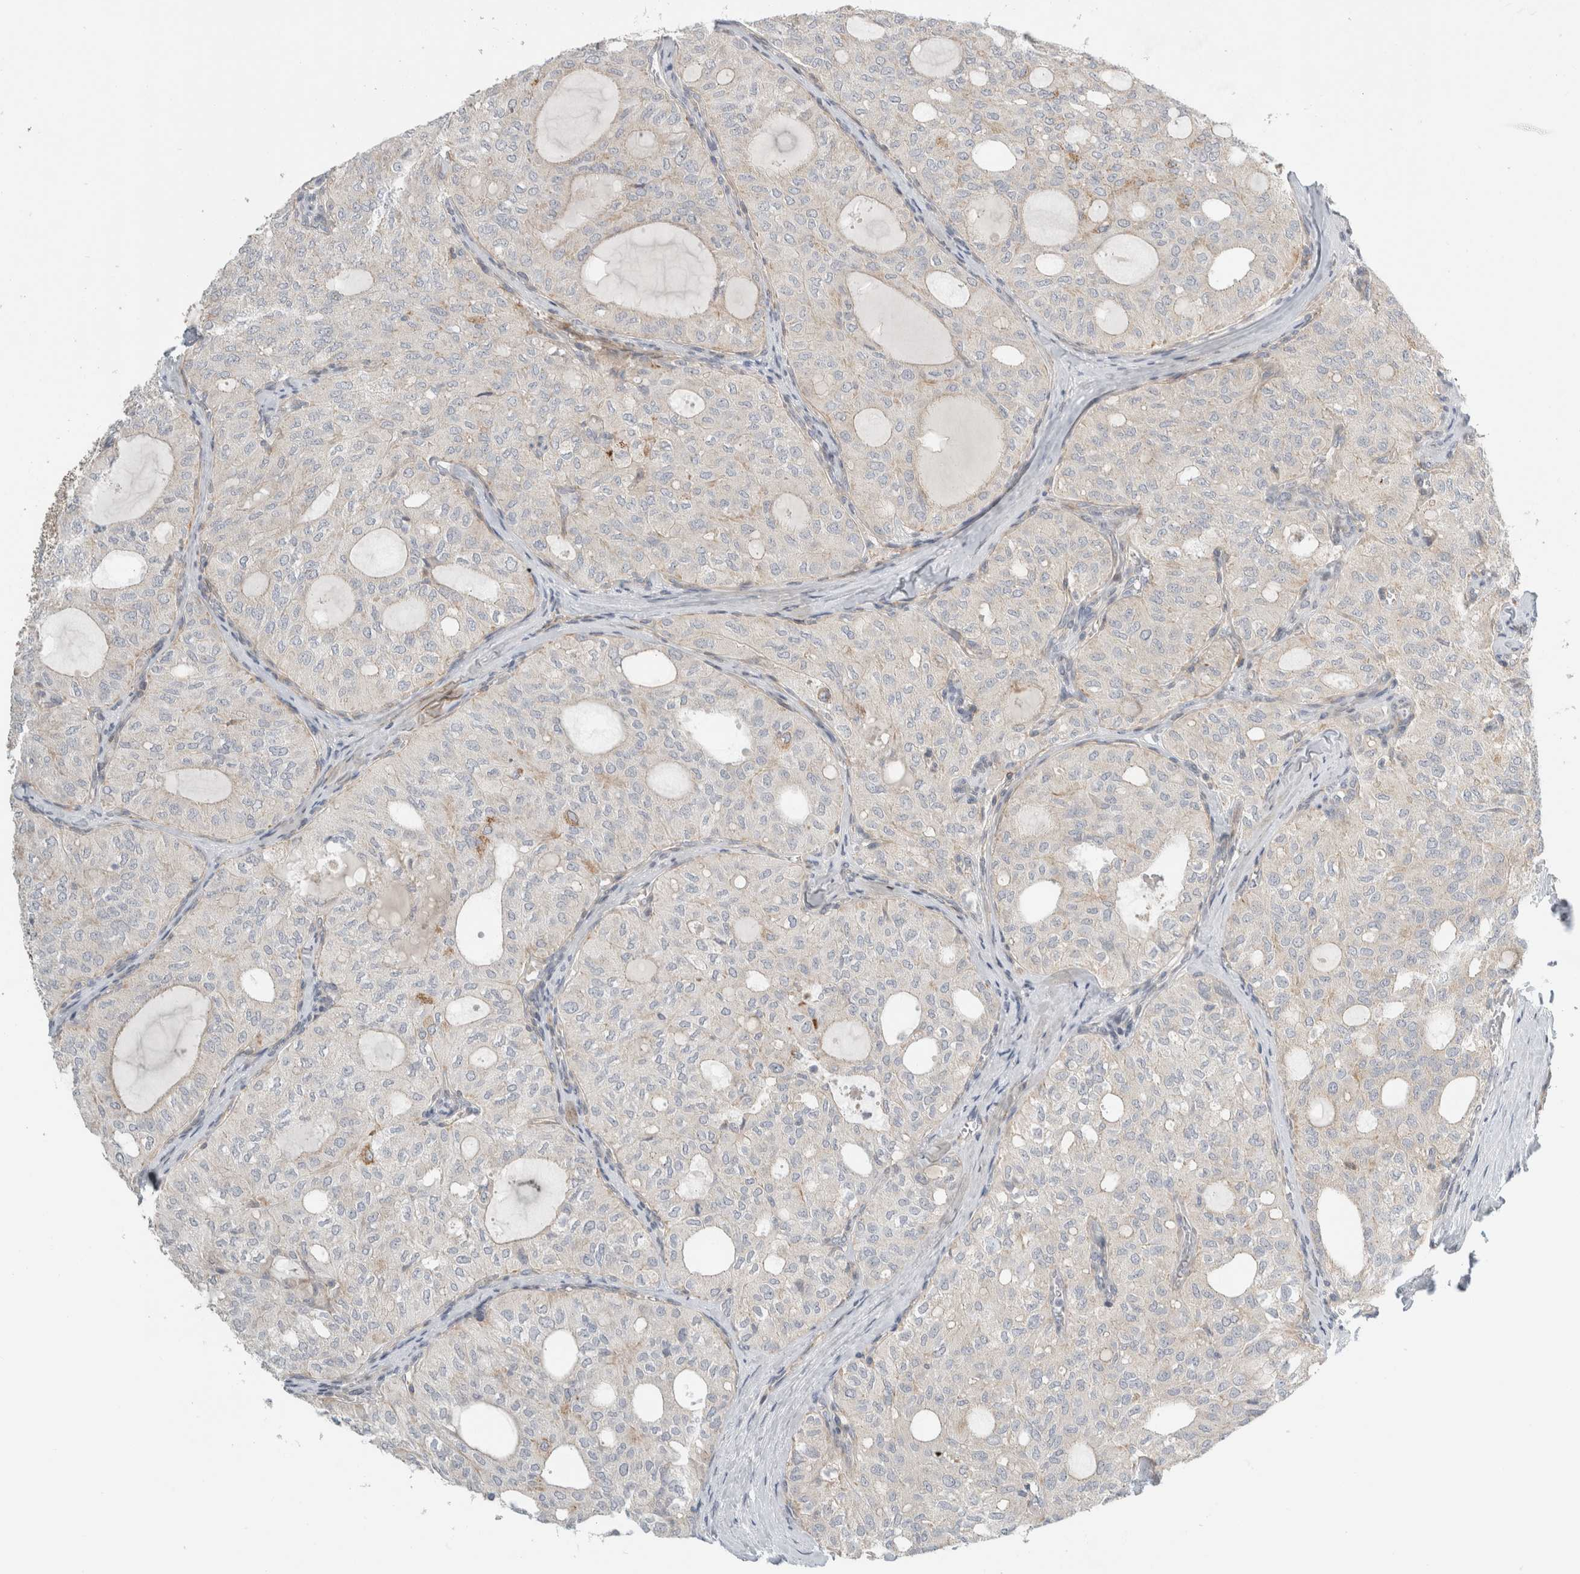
{"staining": {"intensity": "negative", "quantity": "none", "location": "none"}, "tissue": "thyroid cancer", "cell_type": "Tumor cells", "image_type": "cancer", "snomed": [{"axis": "morphology", "description": "Follicular adenoma carcinoma, NOS"}, {"axis": "topography", "description": "Thyroid gland"}], "caption": "This is an IHC micrograph of human thyroid follicular adenoma carcinoma. There is no staining in tumor cells.", "gene": "KPNA5", "patient": {"sex": "male", "age": 75}}